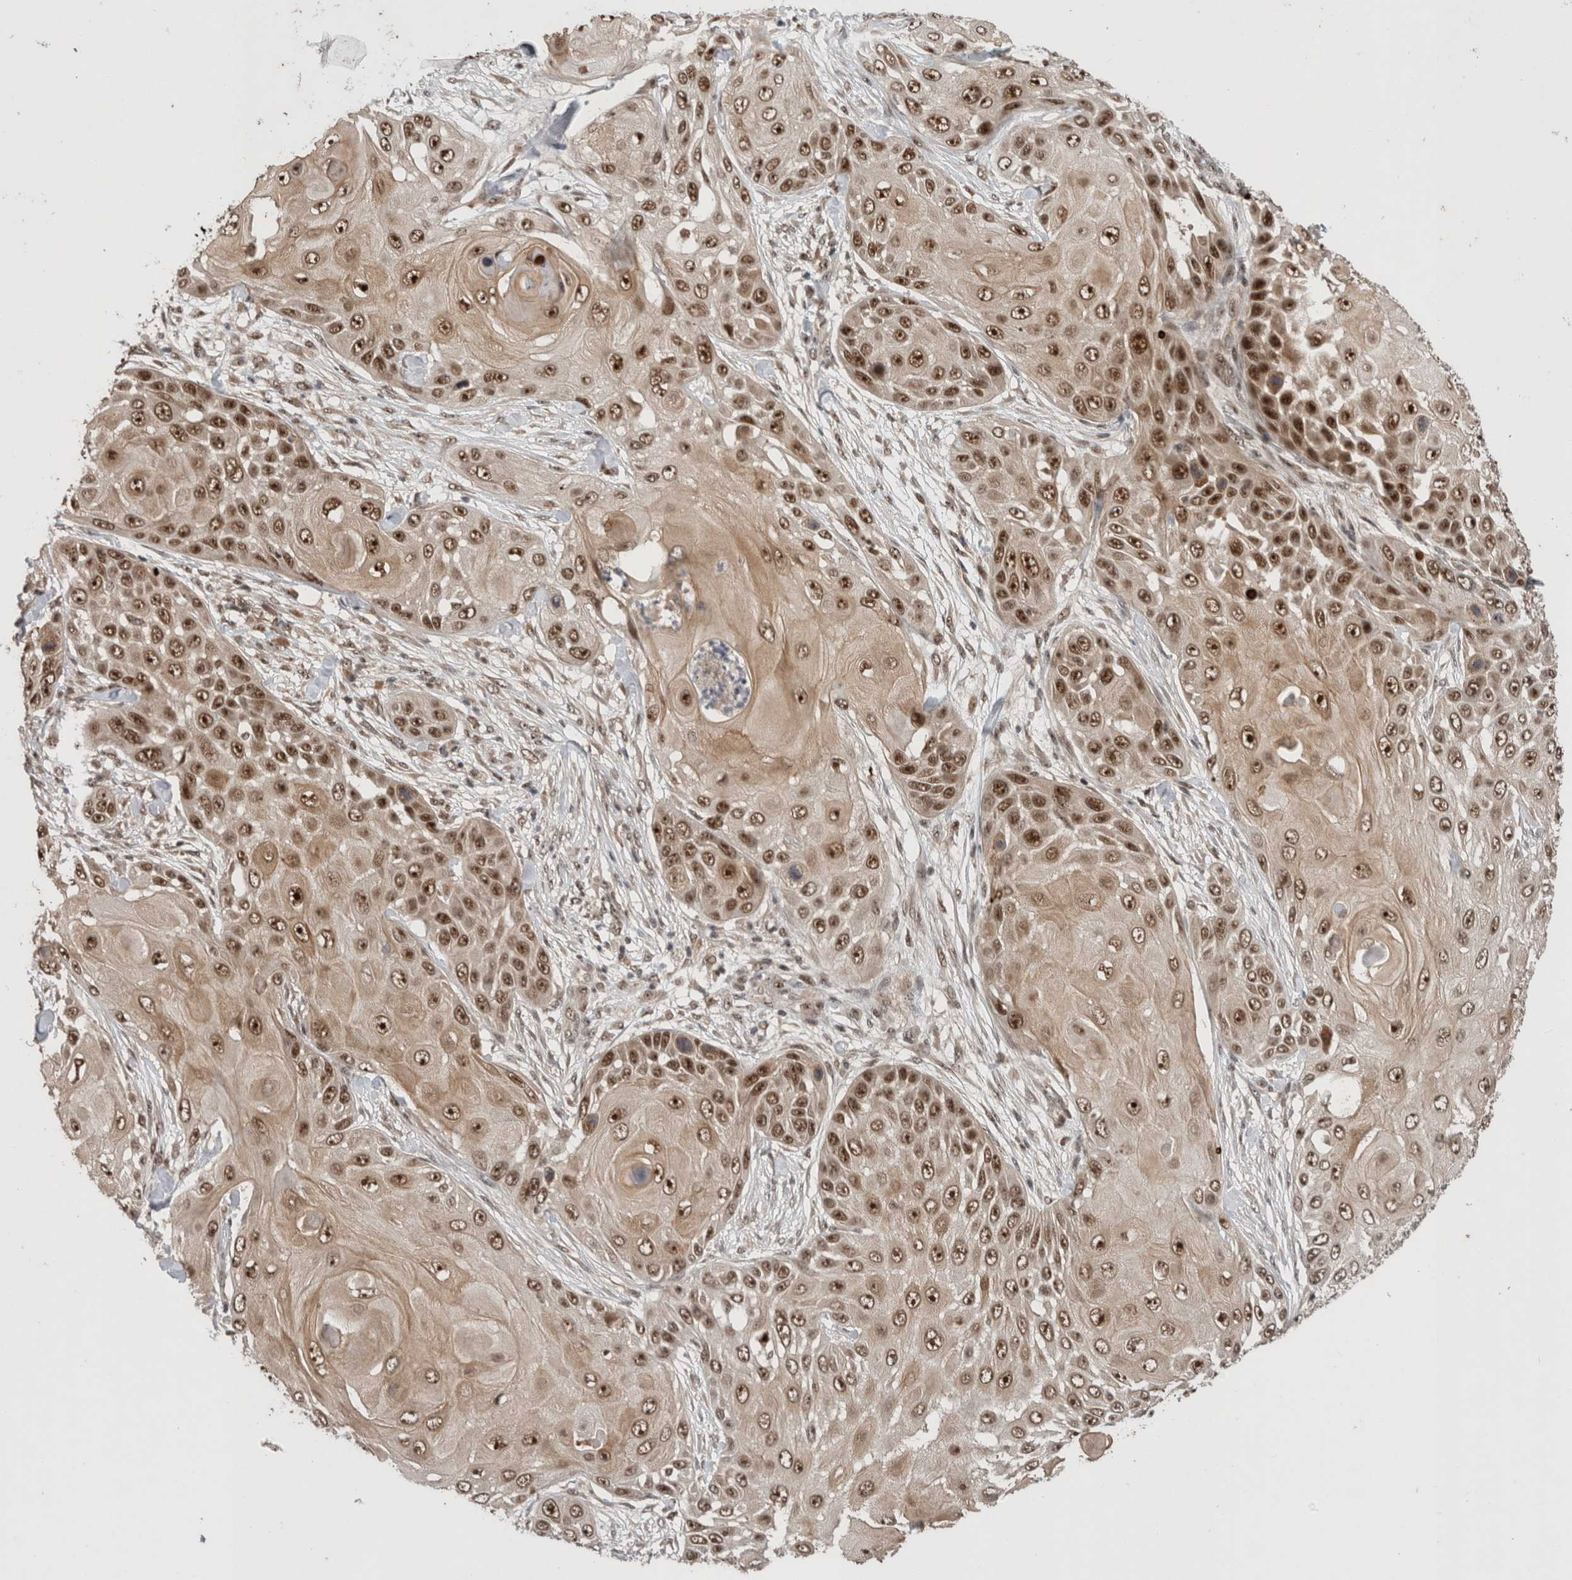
{"staining": {"intensity": "strong", "quantity": ">75%", "location": "cytoplasmic/membranous,nuclear"}, "tissue": "skin cancer", "cell_type": "Tumor cells", "image_type": "cancer", "snomed": [{"axis": "morphology", "description": "Squamous cell carcinoma, NOS"}, {"axis": "topography", "description": "Skin"}], "caption": "IHC (DAB (3,3'-diaminobenzidine)) staining of human skin squamous cell carcinoma displays strong cytoplasmic/membranous and nuclear protein positivity in about >75% of tumor cells.", "gene": "MPHOSPH6", "patient": {"sex": "female", "age": 44}}